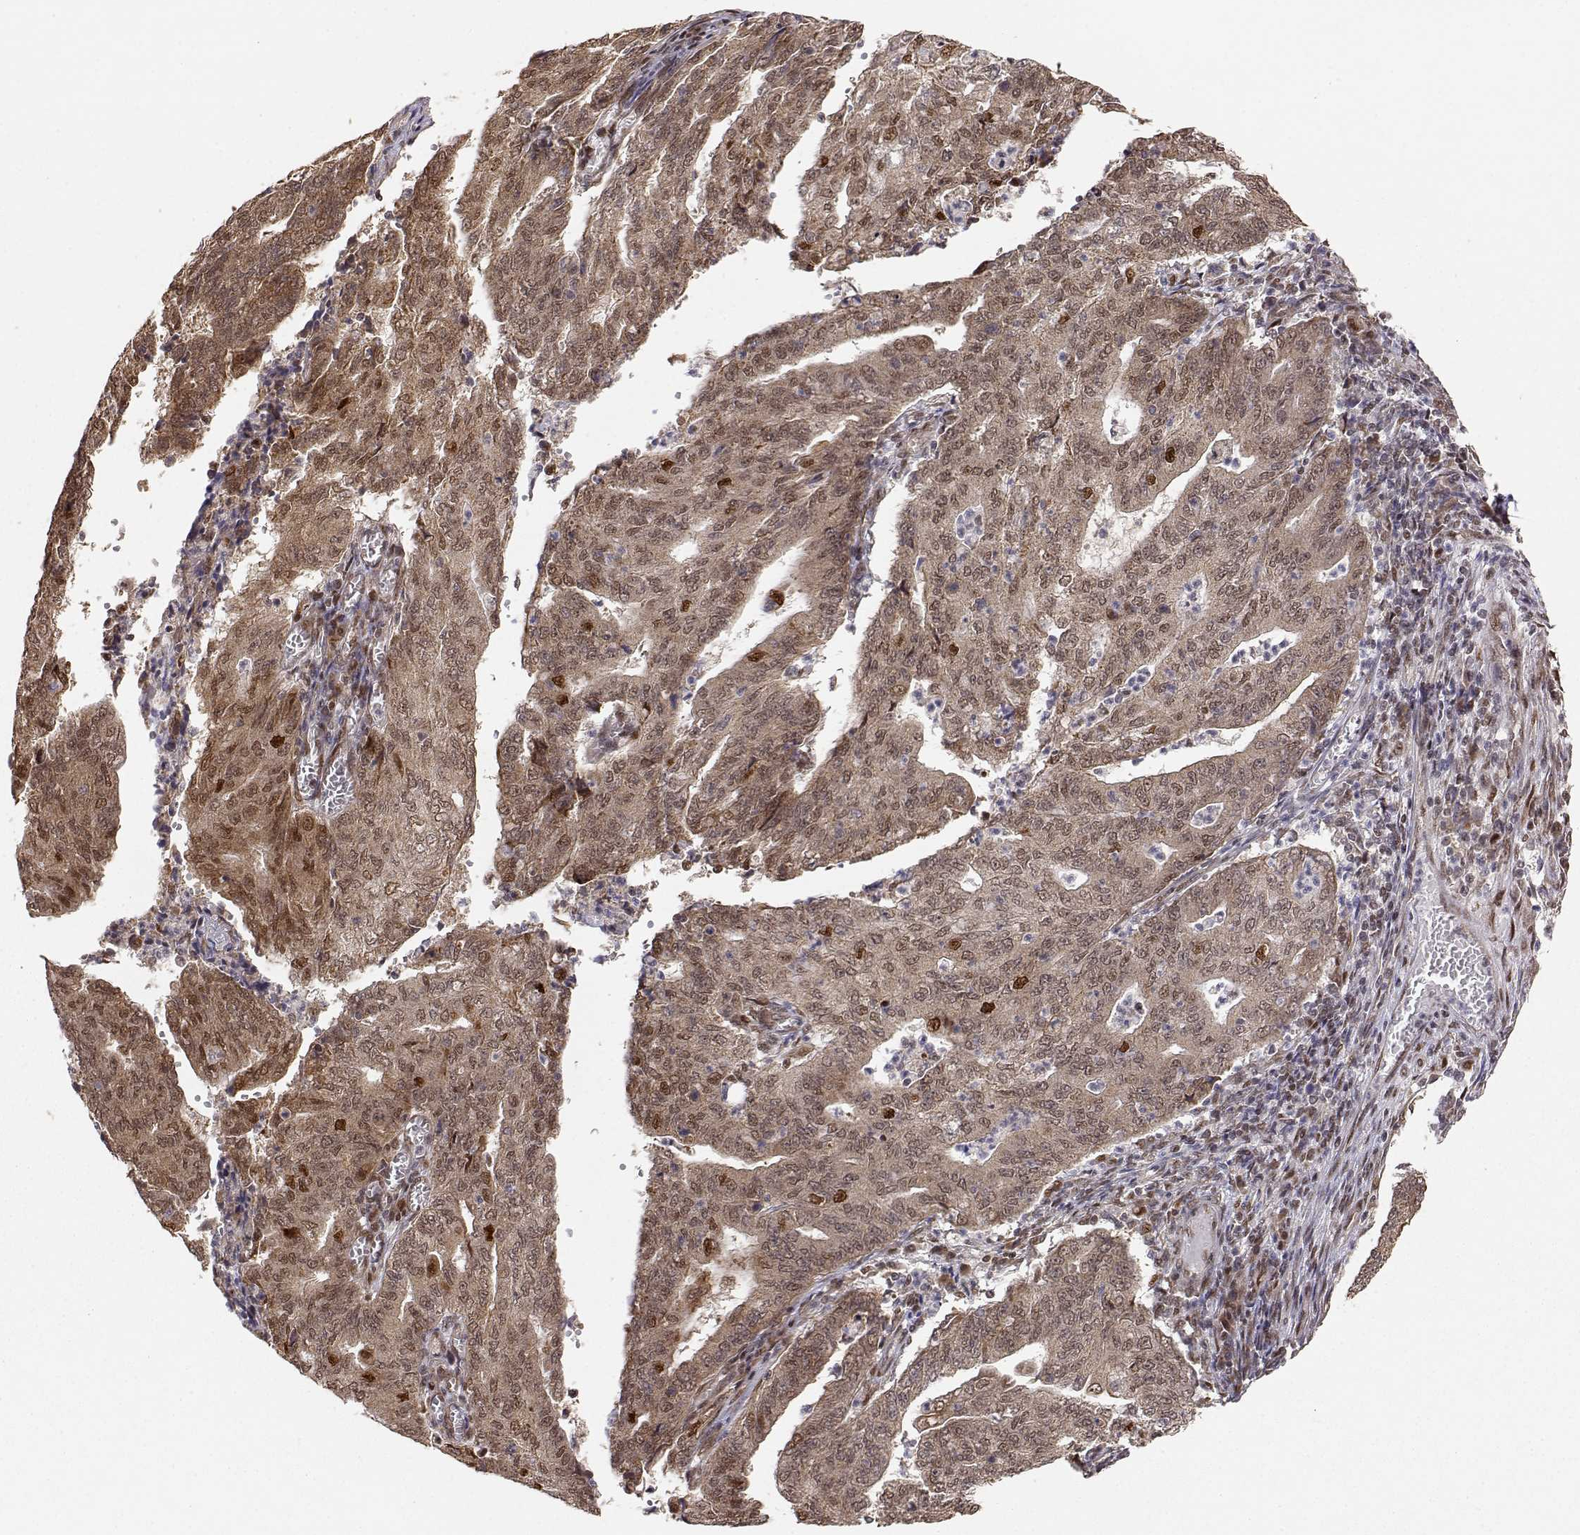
{"staining": {"intensity": "moderate", "quantity": "<25%", "location": "cytoplasmic/membranous,nuclear"}, "tissue": "endometrial cancer", "cell_type": "Tumor cells", "image_type": "cancer", "snomed": [{"axis": "morphology", "description": "Adenocarcinoma, NOS"}, {"axis": "topography", "description": "Endometrium"}], "caption": "A photomicrograph showing moderate cytoplasmic/membranous and nuclear expression in about <25% of tumor cells in endometrial adenocarcinoma, as visualized by brown immunohistochemical staining.", "gene": "BRCA1", "patient": {"sex": "female", "age": 82}}